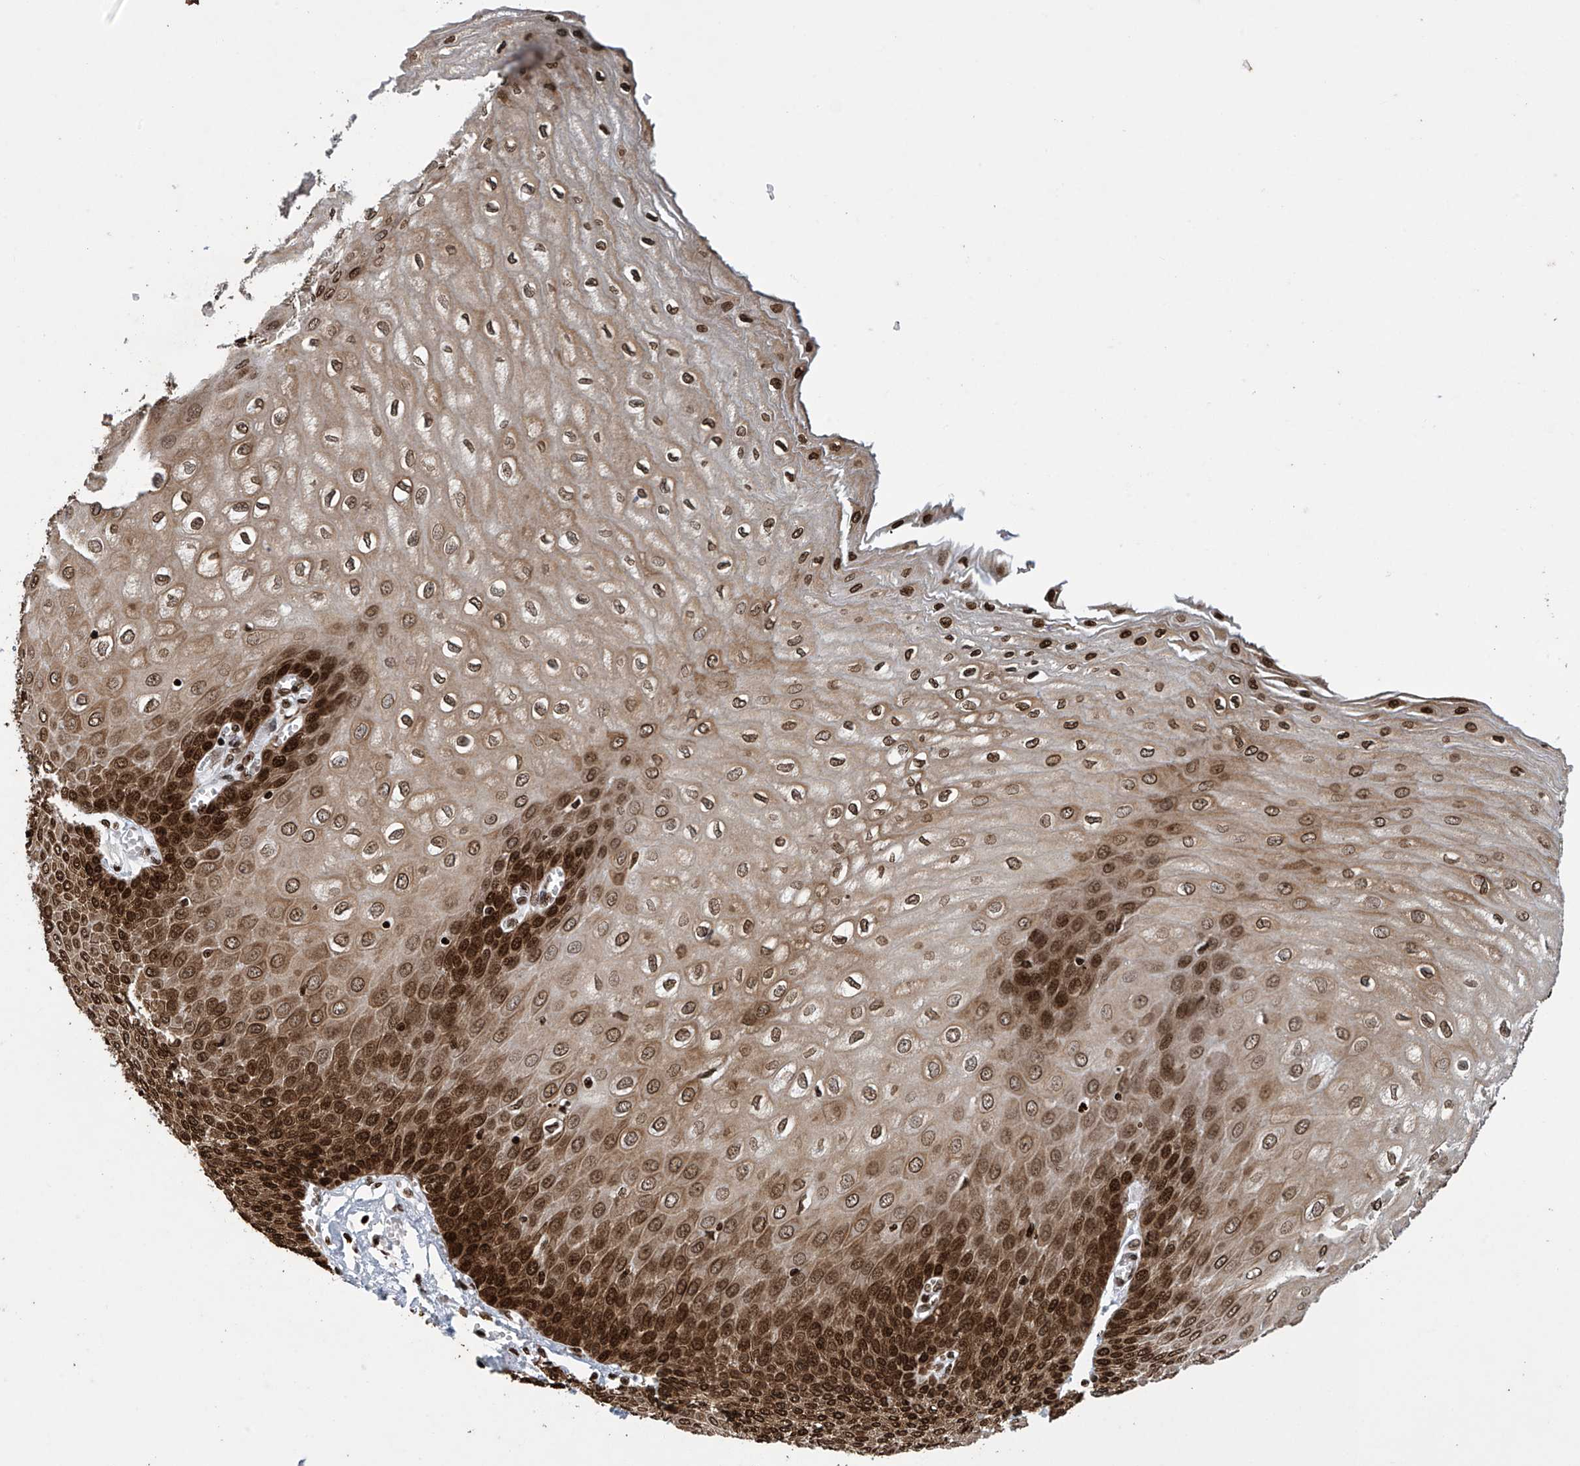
{"staining": {"intensity": "strong", "quantity": ">75%", "location": "cytoplasmic/membranous,nuclear"}, "tissue": "esophagus", "cell_type": "Squamous epithelial cells", "image_type": "normal", "snomed": [{"axis": "morphology", "description": "Normal tissue, NOS"}, {"axis": "topography", "description": "Esophagus"}], "caption": "Immunohistochemistry (IHC) of unremarkable human esophagus shows high levels of strong cytoplasmic/membranous,nuclear positivity in about >75% of squamous epithelial cells. The protein of interest is shown in brown color, while the nuclei are stained blue.", "gene": "H4C16", "patient": {"sex": "male", "age": 60}}